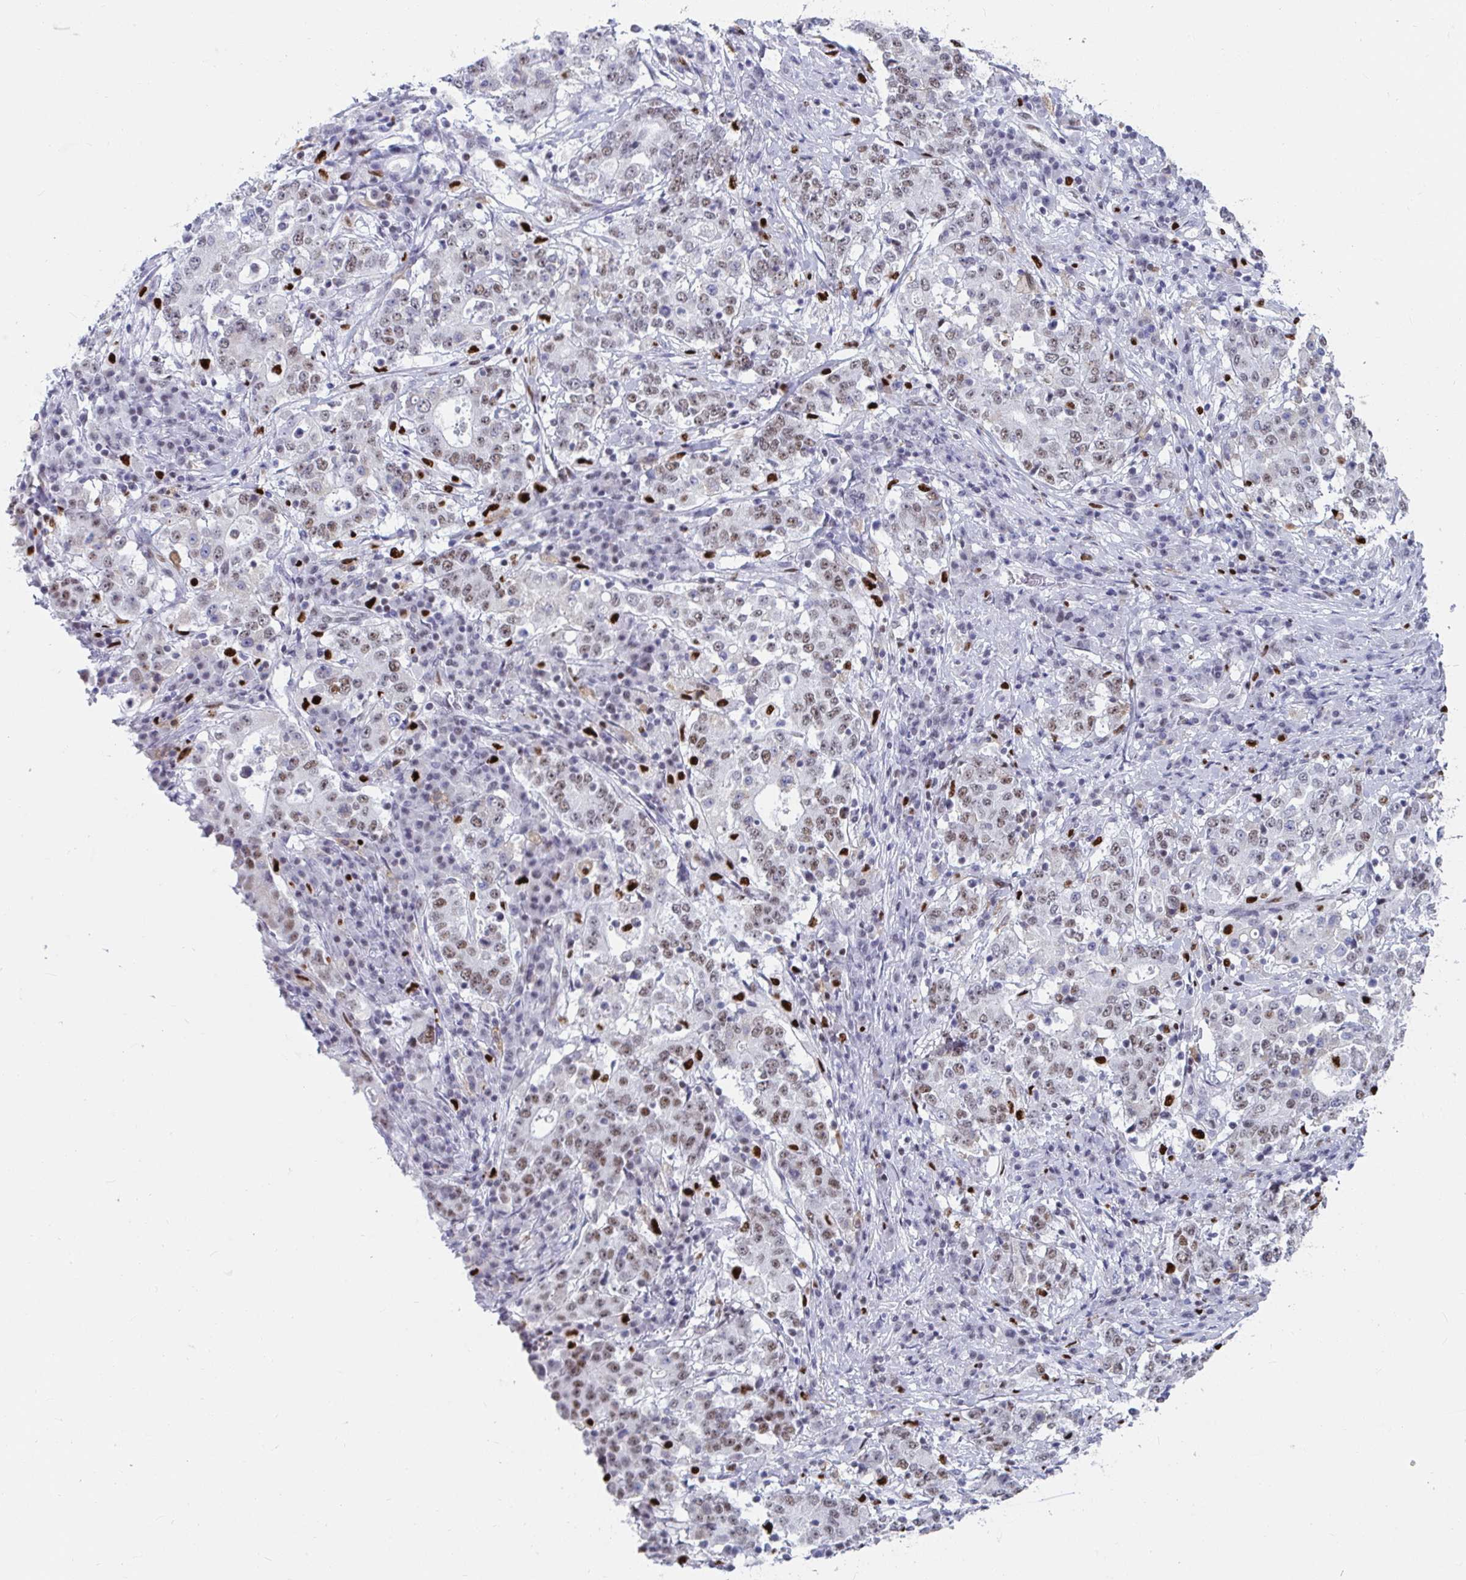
{"staining": {"intensity": "weak", "quantity": ">75%", "location": "nuclear"}, "tissue": "stomach cancer", "cell_type": "Tumor cells", "image_type": "cancer", "snomed": [{"axis": "morphology", "description": "Adenocarcinoma, NOS"}, {"axis": "topography", "description": "Stomach"}], "caption": "Immunohistochemical staining of human stomach cancer (adenocarcinoma) shows low levels of weak nuclear protein positivity in about >75% of tumor cells.", "gene": "ZNF586", "patient": {"sex": "male", "age": 59}}